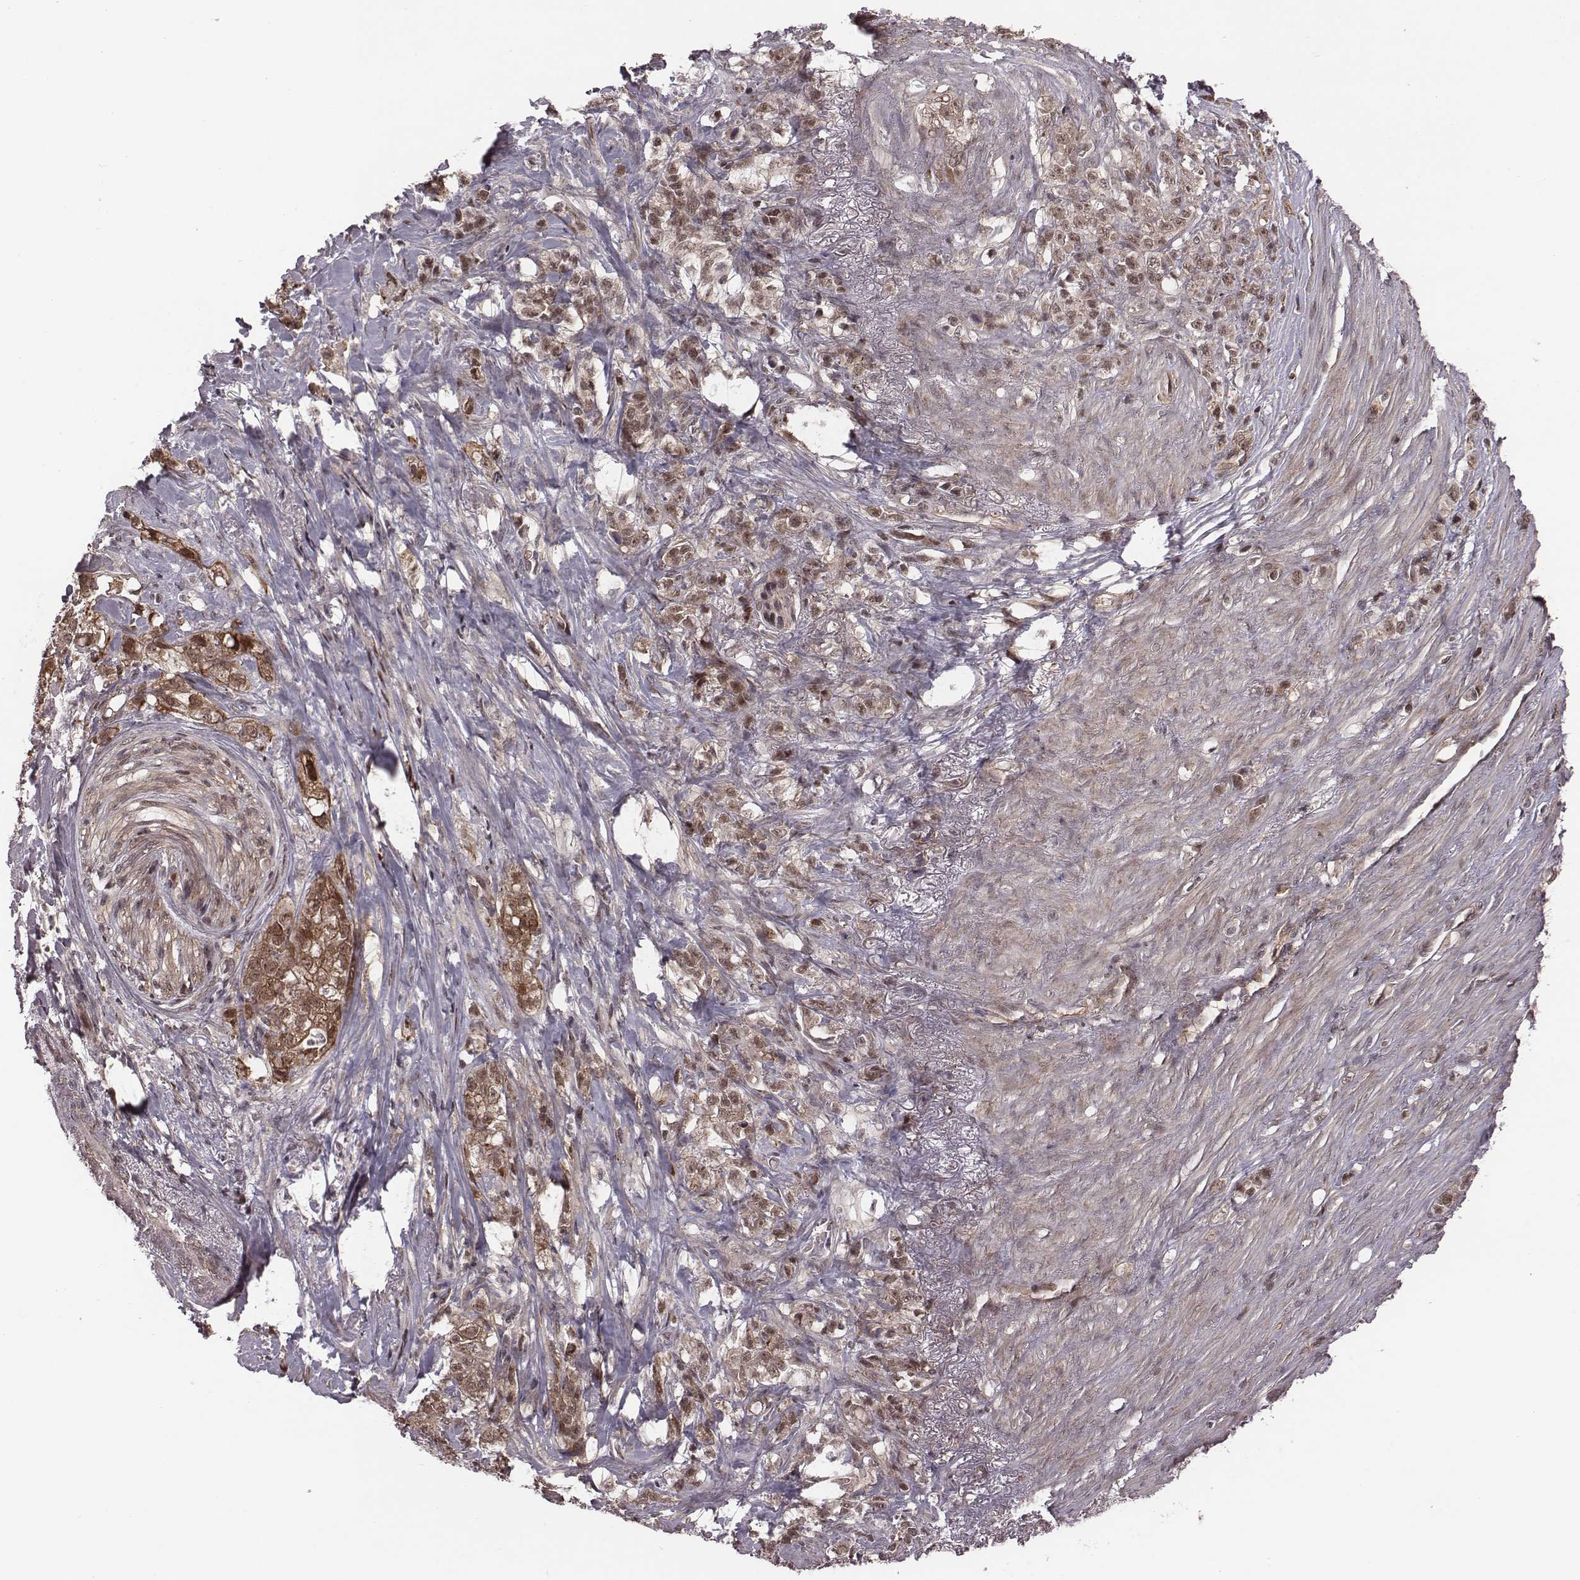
{"staining": {"intensity": "moderate", "quantity": "25%-75%", "location": "cytoplasmic/membranous,nuclear"}, "tissue": "stomach cancer", "cell_type": "Tumor cells", "image_type": "cancer", "snomed": [{"axis": "morphology", "description": "Adenocarcinoma, NOS"}, {"axis": "topography", "description": "Stomach, lower"}], "caption": "An immunohistochemistry (IHC) micrograph of tumor tissue is shown. Protein staining in brown labels moderate cytoplasmic/membranous and nuclear positivity in stomach cancer within tumor cells. The protein is stained brown, and the nuclei are stained in blue (DAB IHC with brightfield microscopy, high magnification).", "gene": "RPL3", "patient": {"sex": "male", "age": 88}}